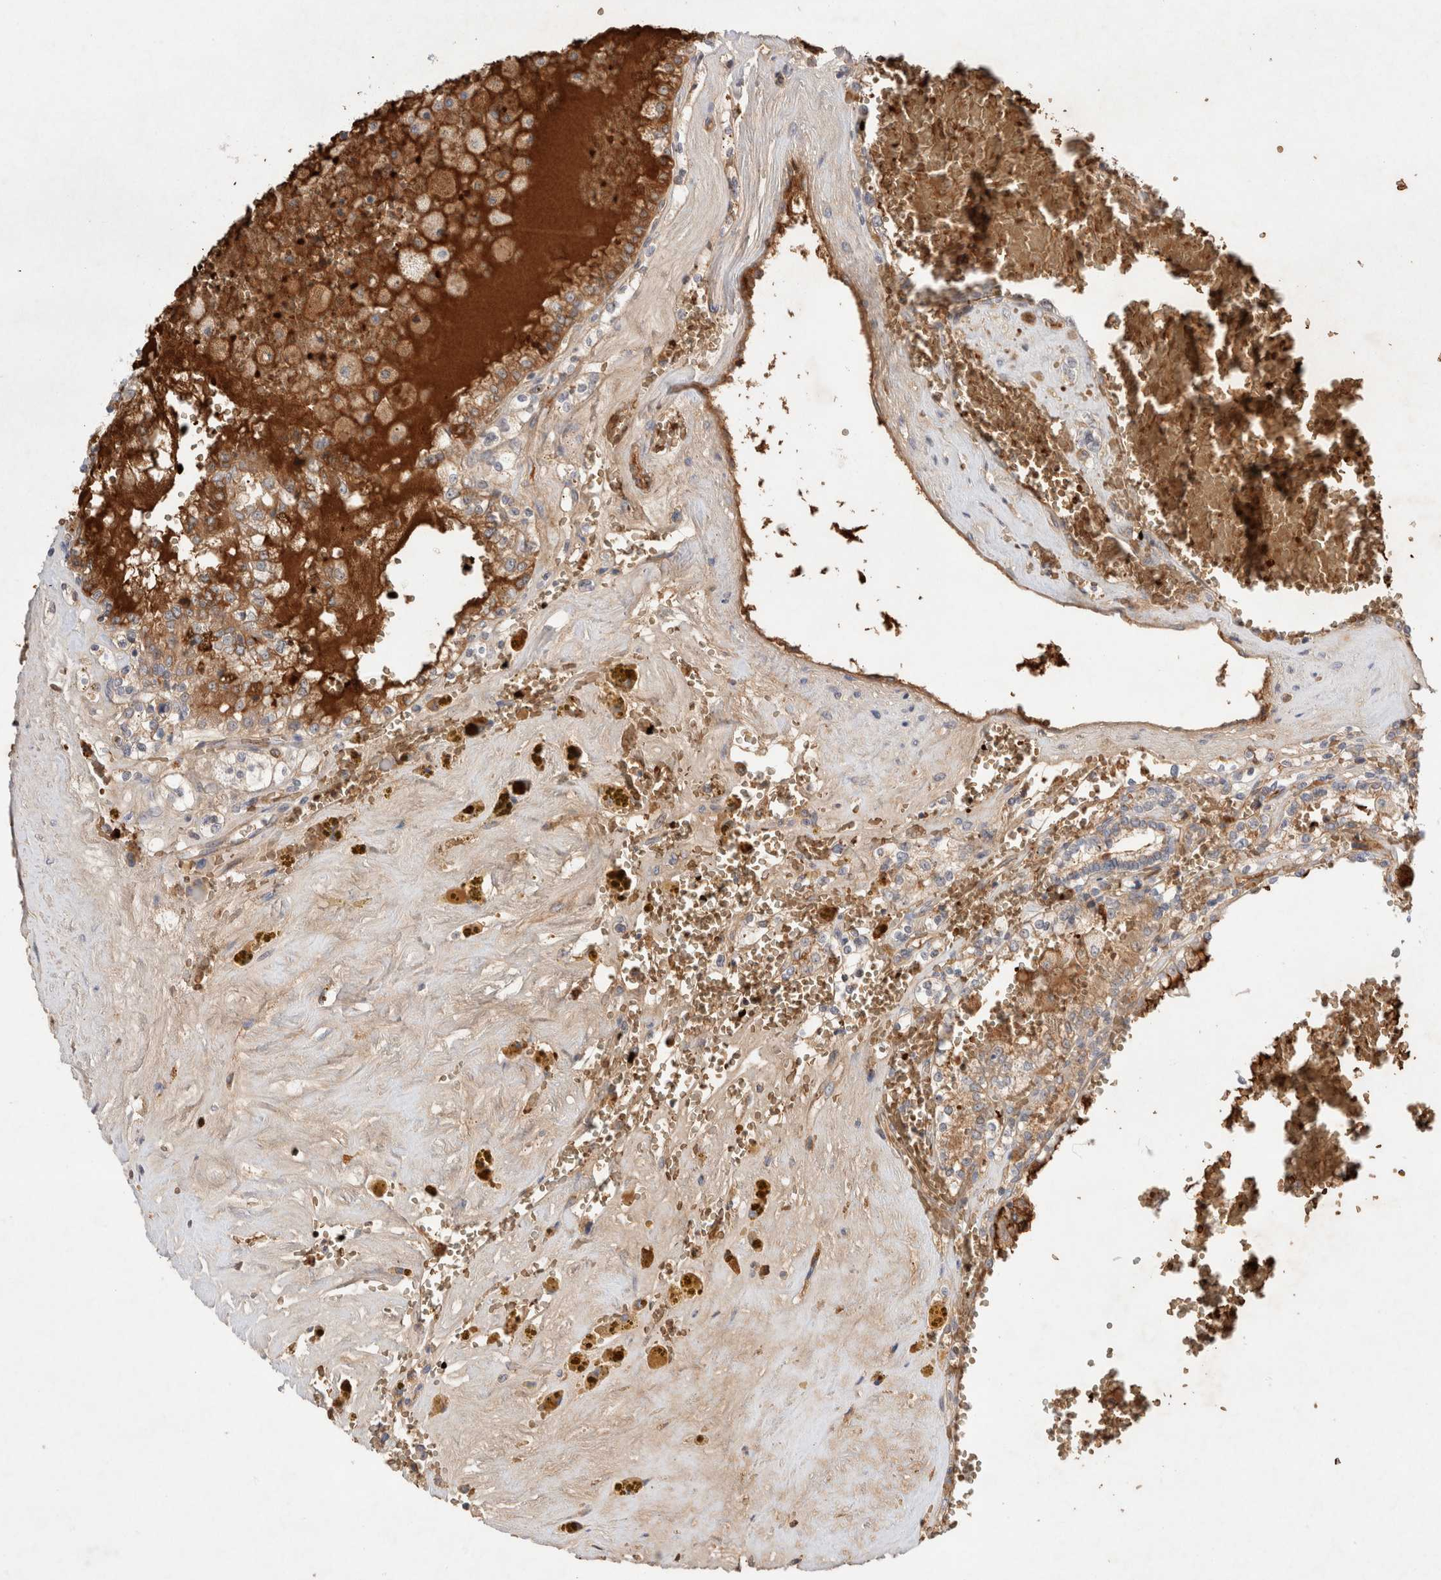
{"staining": {"intensity": "moderate", "quantity": "<25%", "location": "cytoplasmic/membranous"}, "tissue": "renal cancer", "cell_type": "Tumor cells", "image_type": "cancer", "snomed": [{"axis": "morphology", "description": "Adenocarcinoma, NOS"}, {"axis": "topography", "description": "Kidney"}], "caption": "A low amount of moderate cytoplasmic/membranous positivity is present in approximately <25% of tumor cells in renal adenocarcinoma tissue.", "gene": "MST1", "patient": {"sex": "female", "age": 56}}